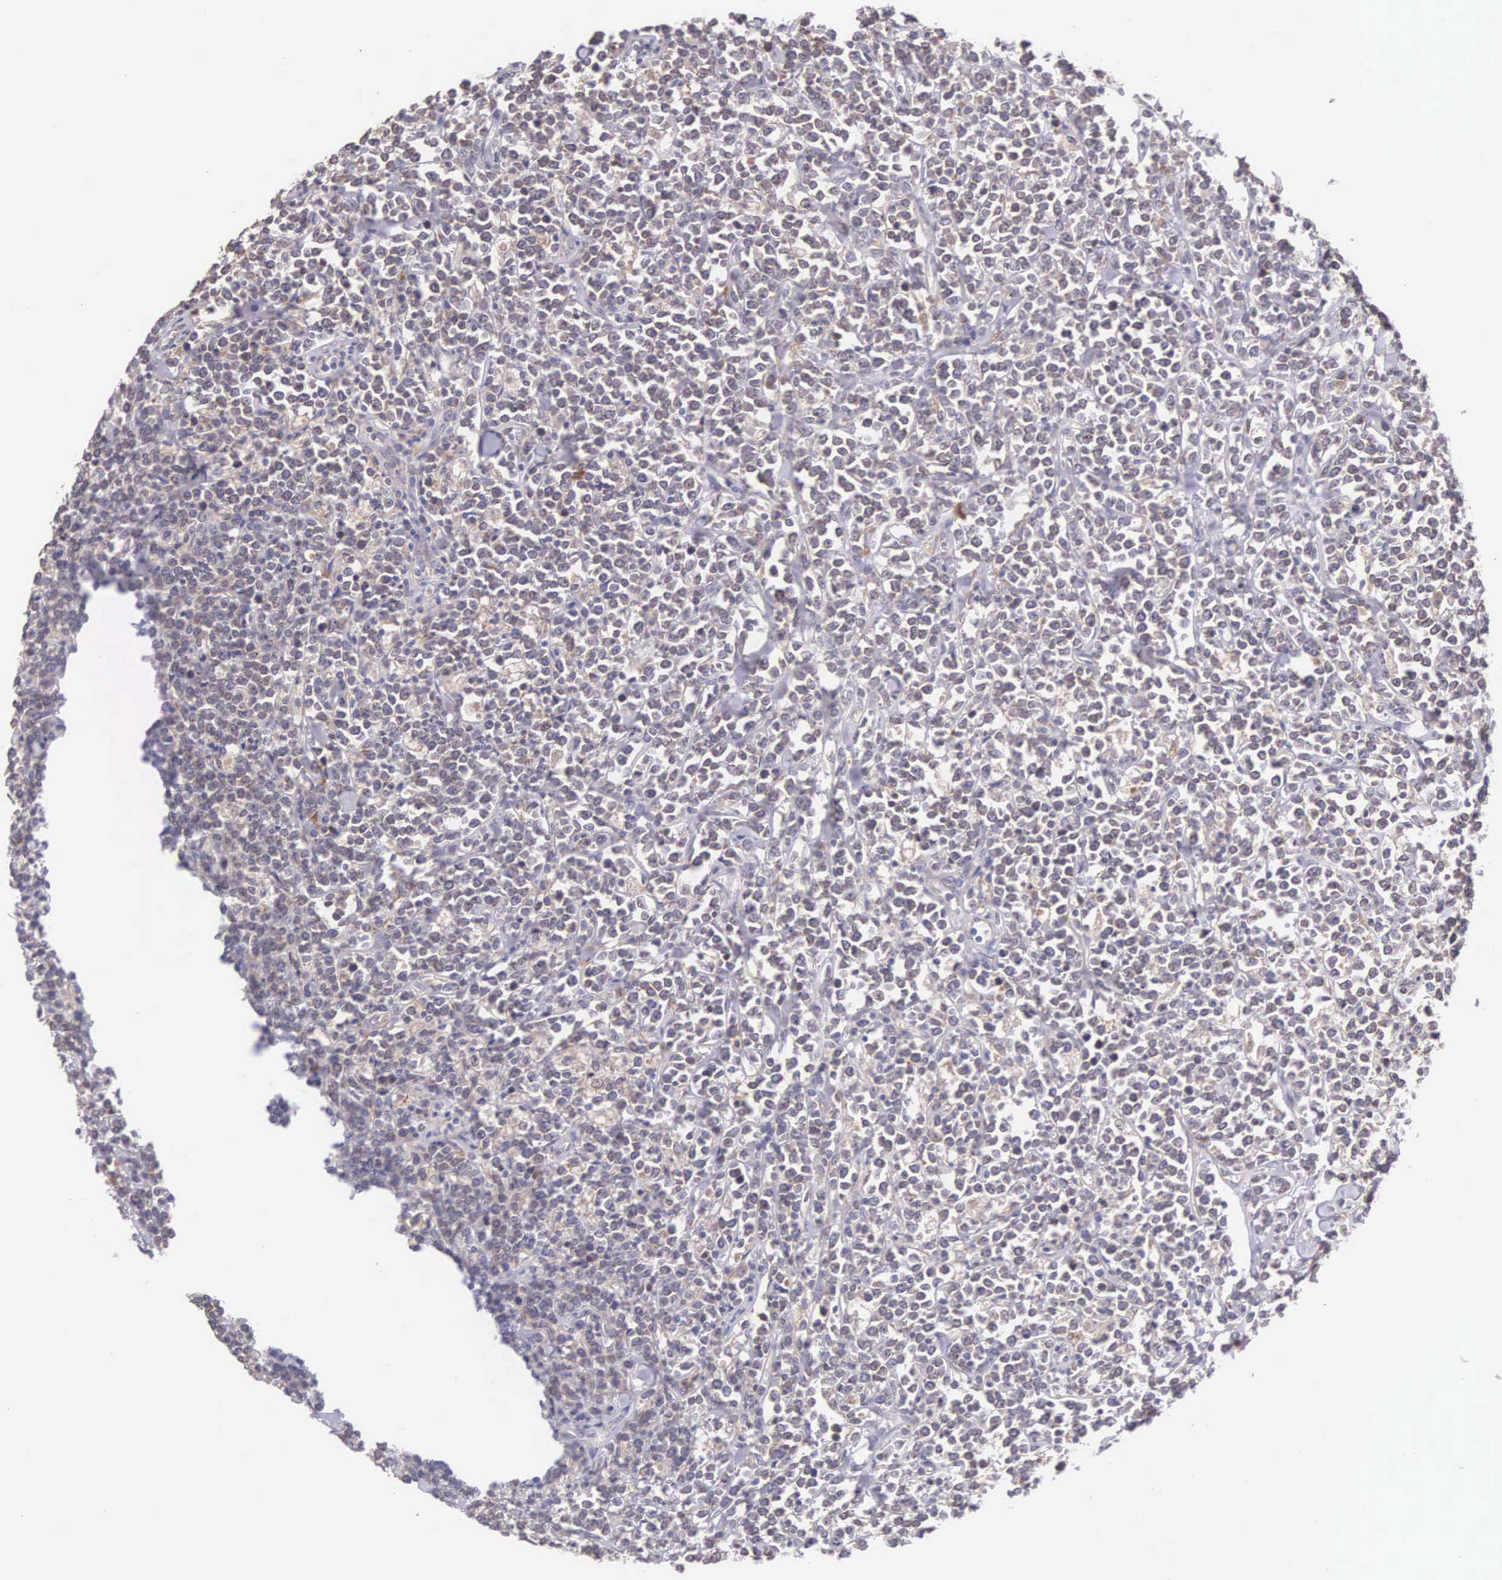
{"staining": {"intensity": "weak", "quantity": "25%-75%", "location": "cytoplasmic/membranous"}, "tissue": "lymphoma", "cell_type": "Tumor cells", "image_type": "cancer", "snomed": [{"axis": "morphology", "description": "Malignant lymphoma, non-Hodgkin's type, High grade"}, {"axis": "topography", "description": "Small intestine"}, {"axis": "topography", "description": "Colon"}], "caption": "Weak cytoplasmic/membranous expression is appreciated in approximately 25%-75% of tumor cells in lymphoma.", "gene": "NSDHL", "patient": {"sex": "male", "age": 8}}